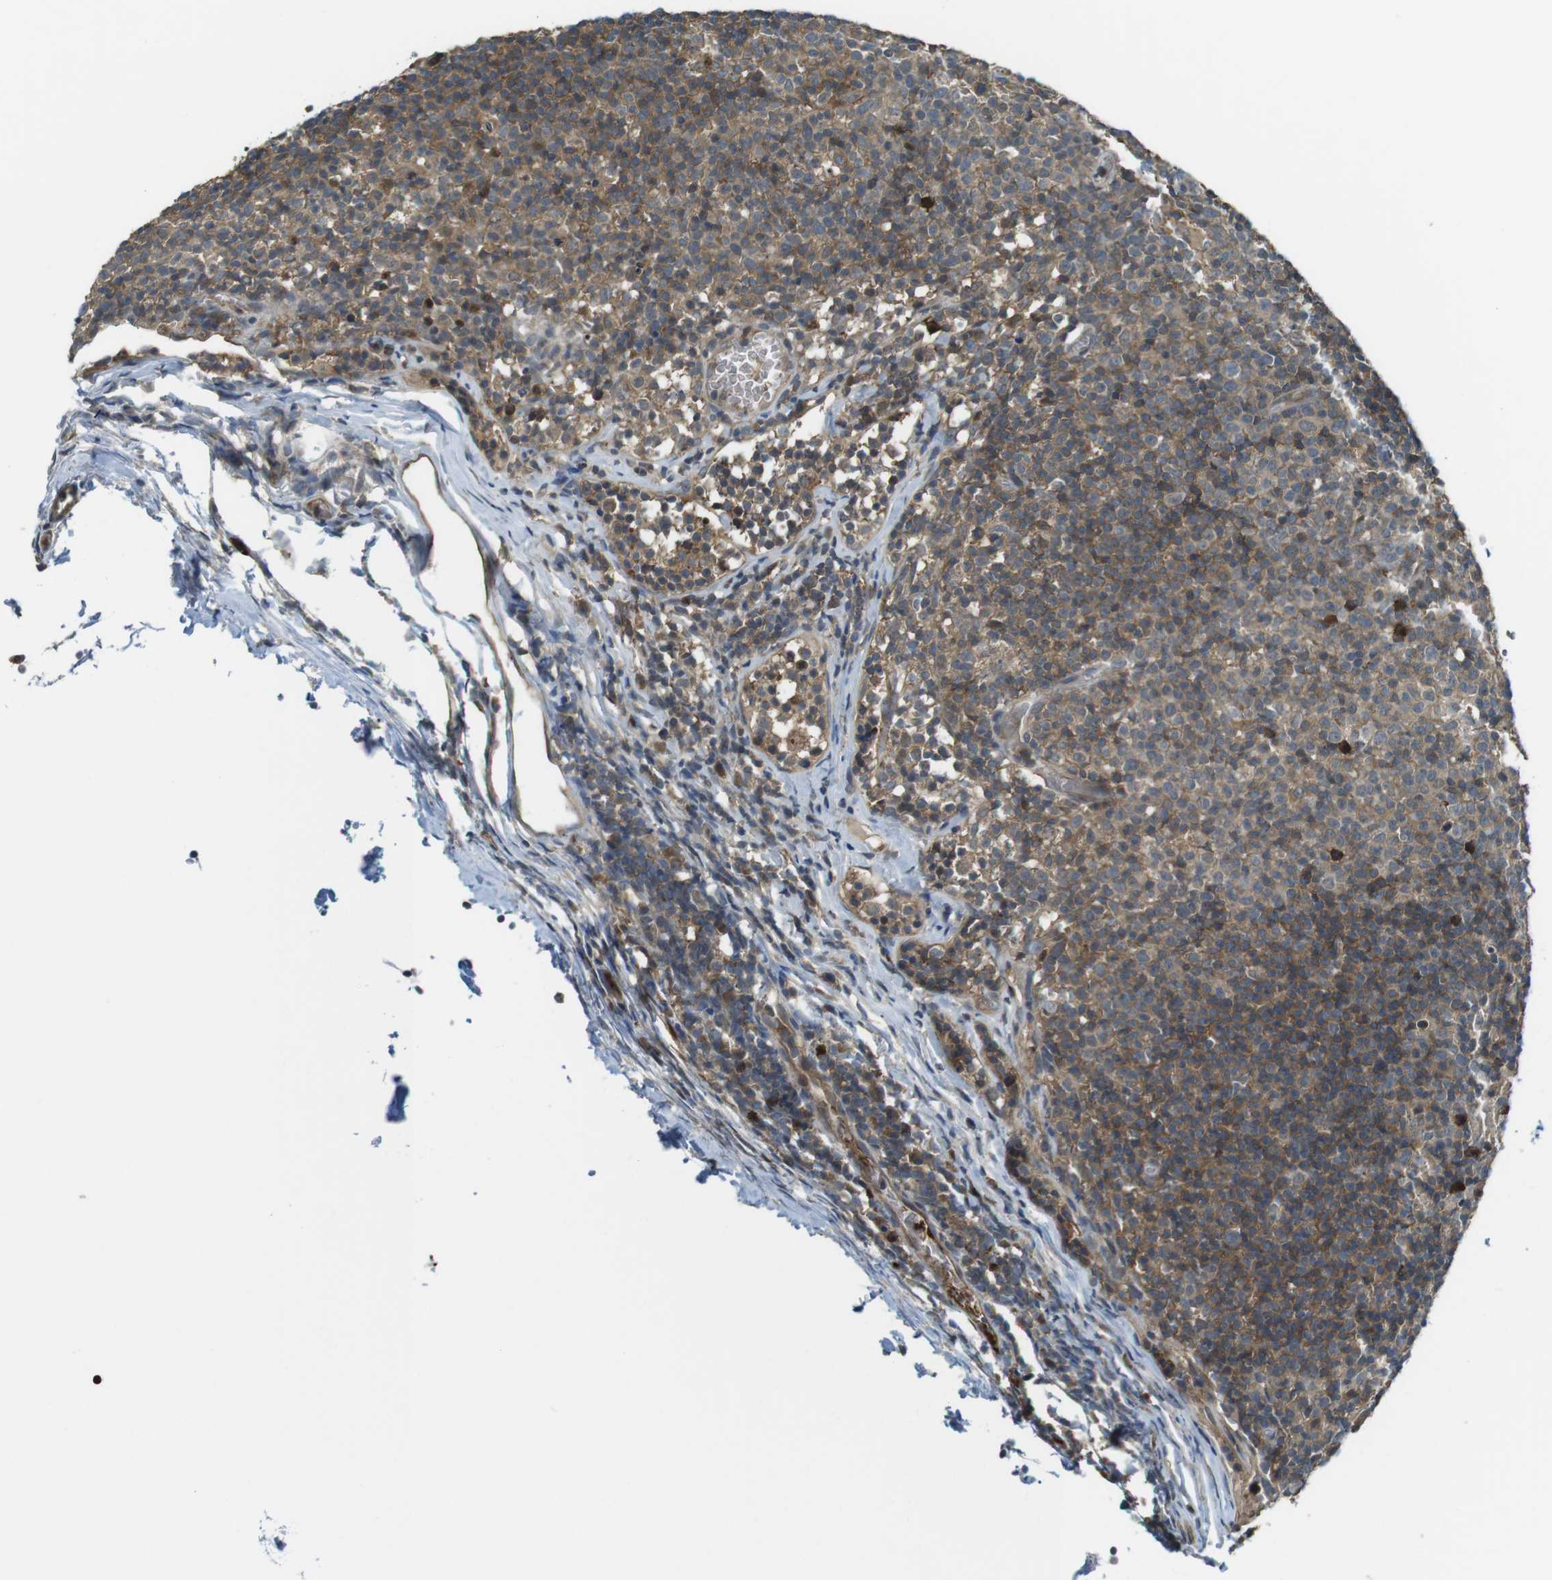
{"staining": {"intensity": "weak", "quantity": ">75%", "location": "cytoplasmic/membranous"}, "tissue": "lymph node", "cell_type": "Germinal center cells", "image_type": "normal", "snomed": [{"axis": "morphology", "description": "Normal tissue, NOS"}, {"axis": "morphology", "description": "Inflammation, NOS"}, {"axis": "topography", "description": "Lymph node"}], "caption": "This histopathology image reveals immunohistochemistry staining of unremarkable lymph node, with low weak cytoplasmic/membranous positivity in about >75% of germinal center cells.", "gene": "LRRC3B", "patient": {"sex": "male", "age": 55}}